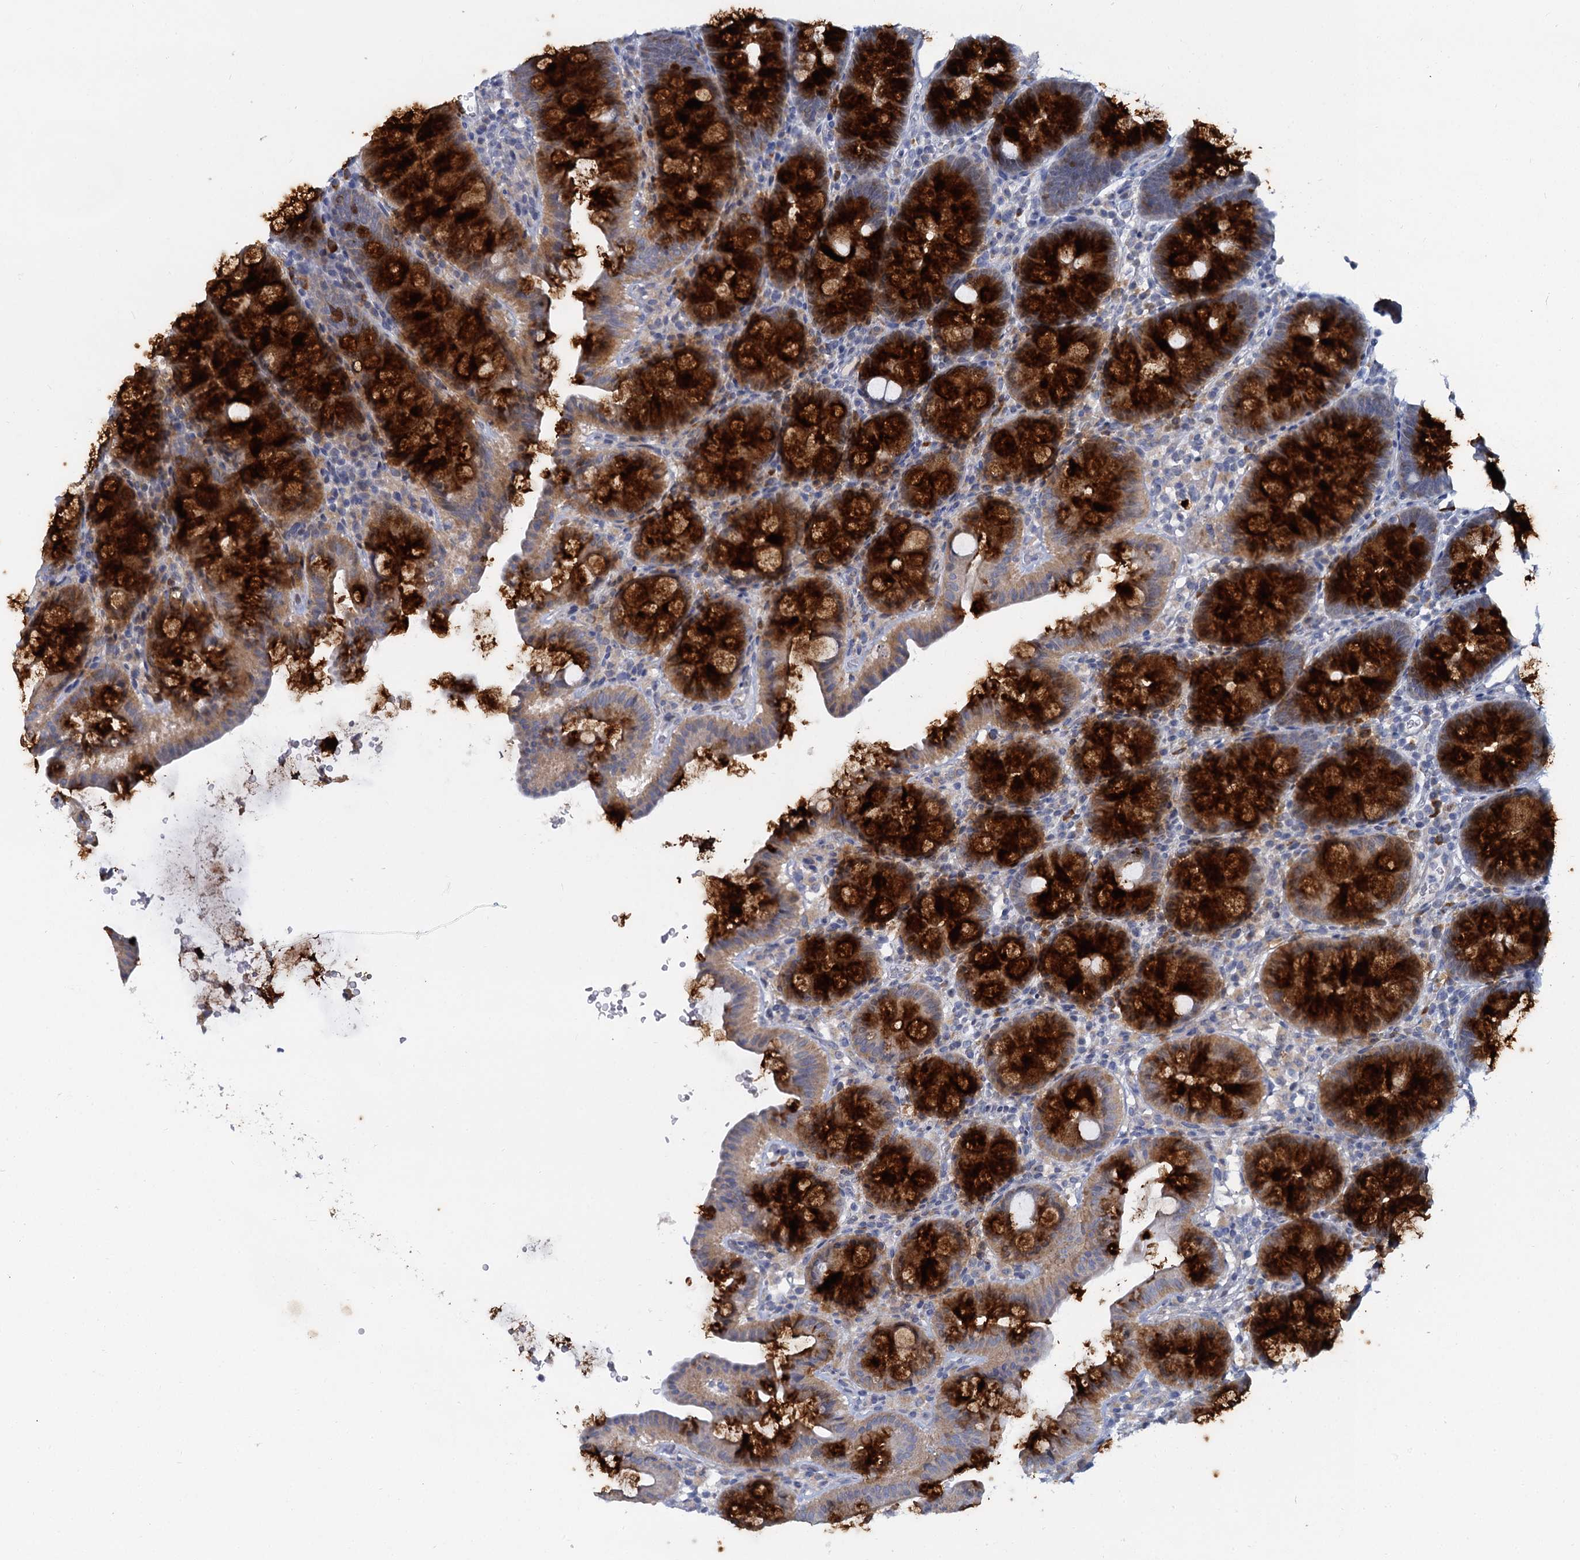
{"staining": {"intensity": "negative", "quantity": "none", "location": "none"}, "tissue": "colon", "cell_type": "Endothelial cells", "image_type": "normal", "snomed": [{"axis": "morphology", "description": "Normal tissue, NOS"}, {"axis": "topography", "description": "Colon"}], "caption": "High power microscopy photomicrograph of an IHC photomicrograph of benign colon, revealing no significant positivity in endothelial cells.", "gene": "ACRBP", "patient": {"sex": "male", "age": 75}}